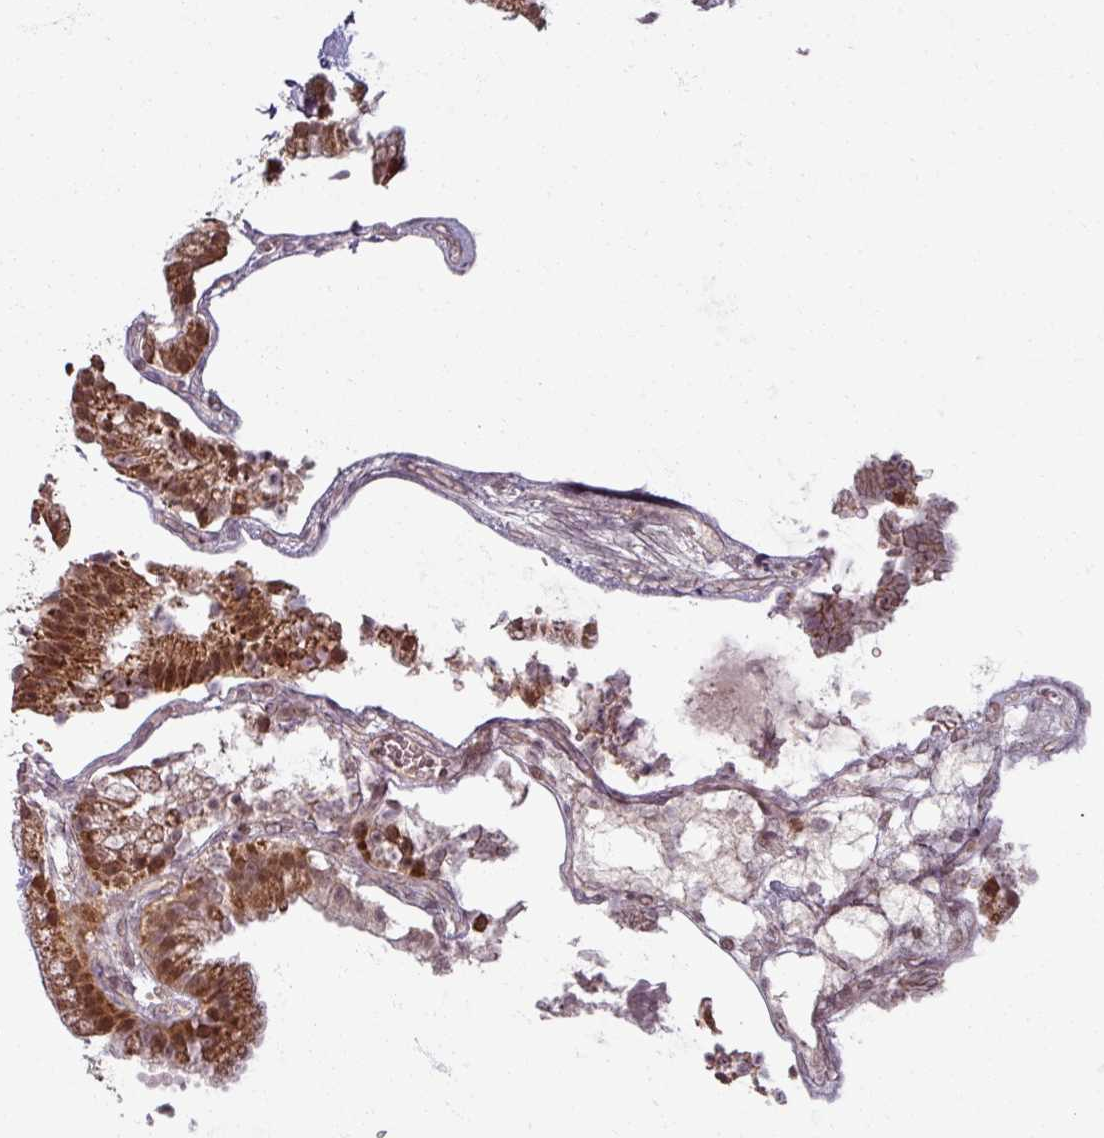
{"staining": {"intensity": "strong", "quantity": ">75%", "location": "cytoplasmic/membranous,nuclear"}, "tissue": "gallbladder", "cell_type": "Glandular cells", "image_type": "normal", "snomed": [{"axis": "morphology", "description": "Normal tissue, NOS"}, {"axis": "topography", "description": "Gallbladder"}], "caption": "About >75% of glandular cells in normal human gallbladder display strong cytoplasmic/membranous,nuclear protein staining as visualized by brown immunohistochemical staining.", "gene": "SWI5", "patient": {"sex": "female", "age": 63}}